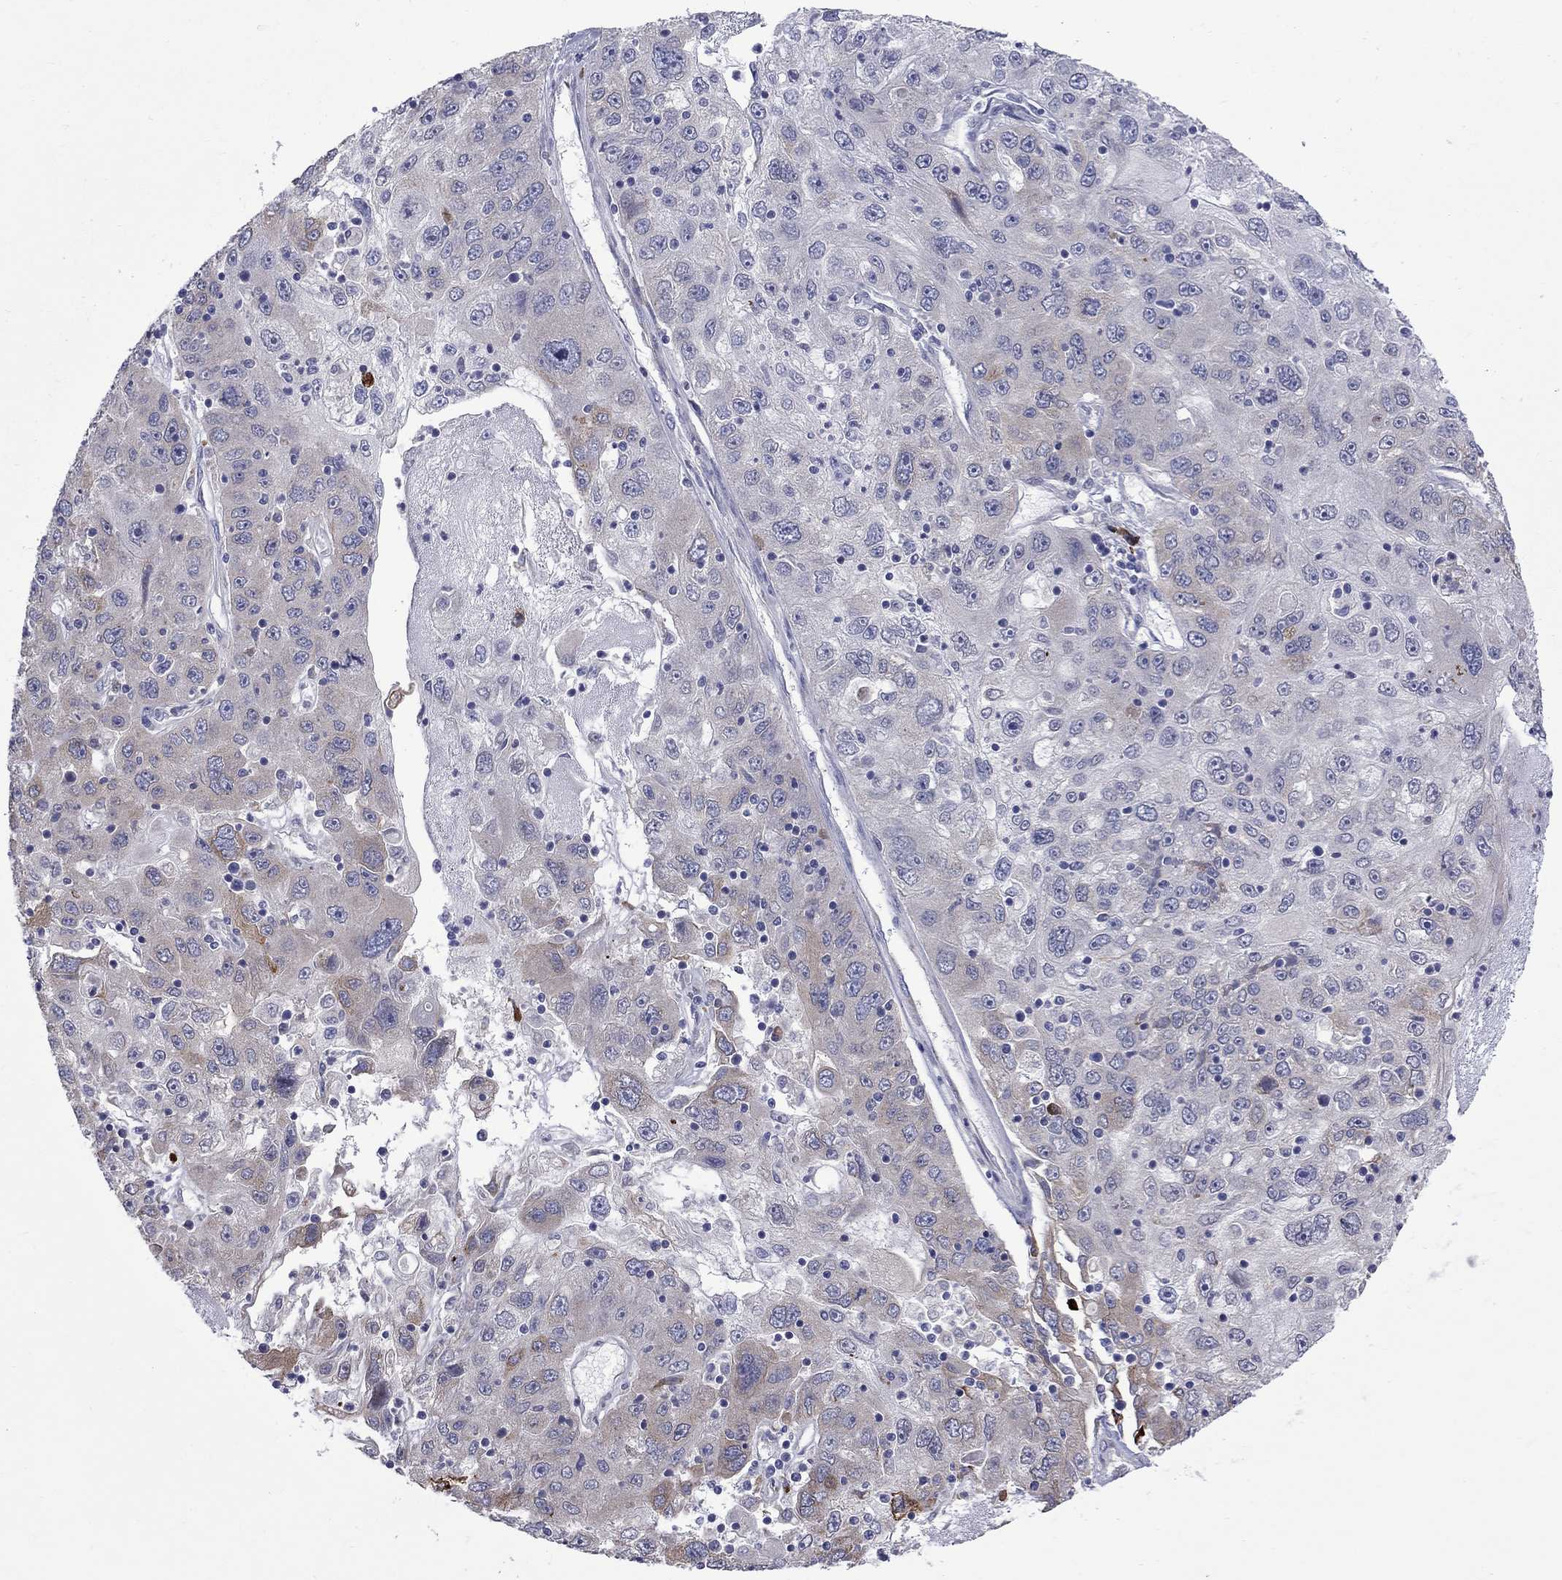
{"staining": {"intensity": "weak", "quantity": "<25%", "location": "cytoplasmic/membranous"}, "tissue": "stomach cancer", "cell_type": "Tumor cells", "image_type": "cancer", "snomed": [{"axis": "morphology", "description": "Adenocarcinoma, NOS"}, {"axis": "topography", "description": "Stomach"}], "caption": "Immunohistochemical staining of stomach cancer (adenocarcinoma) reveals no significant positivity in tumor cells.", "gene": "ASNS", "patient": {"sex": "male", "age": 56}}